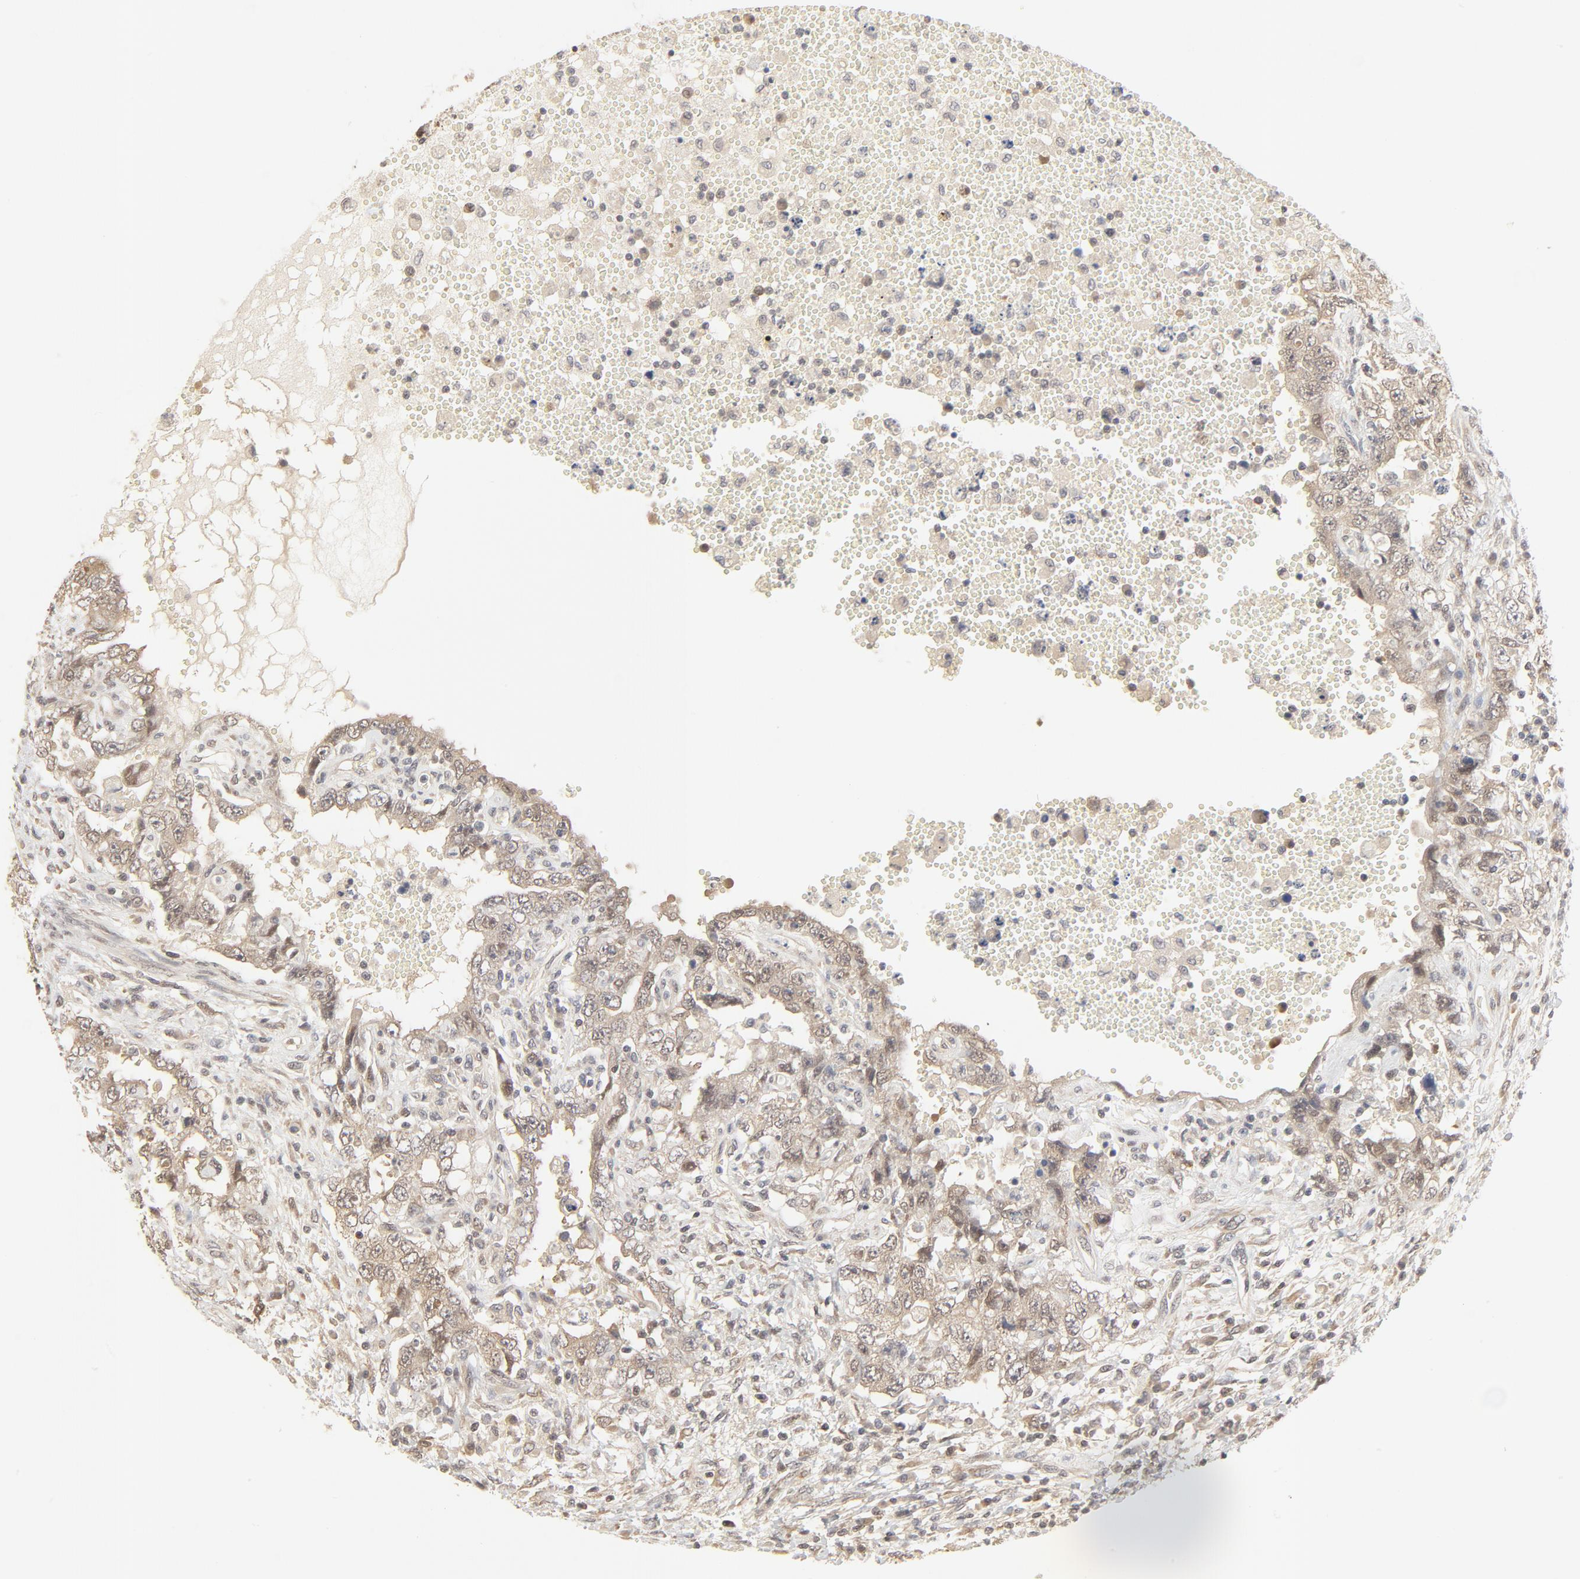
{"staining": {"intensity": "weak", "quantity": ">75%", "location": "cytoplasmic/membranous,nuclear"}, "tissue": "testis cancer", "cell_type": "Tumor cells", "image_type": "cancer", "snomed": [{"axis": "morphology", "description": "Carcinoma, Embryonal, NOS"}, {"axis": "topography", "description": "Testis"}], "caption": "Protein analysis of testis cancer tissue reveals weak cytoplasmic/membranous and nuclear expression in approximately >75% of tumor cells.", "gene": "NEDD8", "patient": {"sex": "male", "age": 26}}